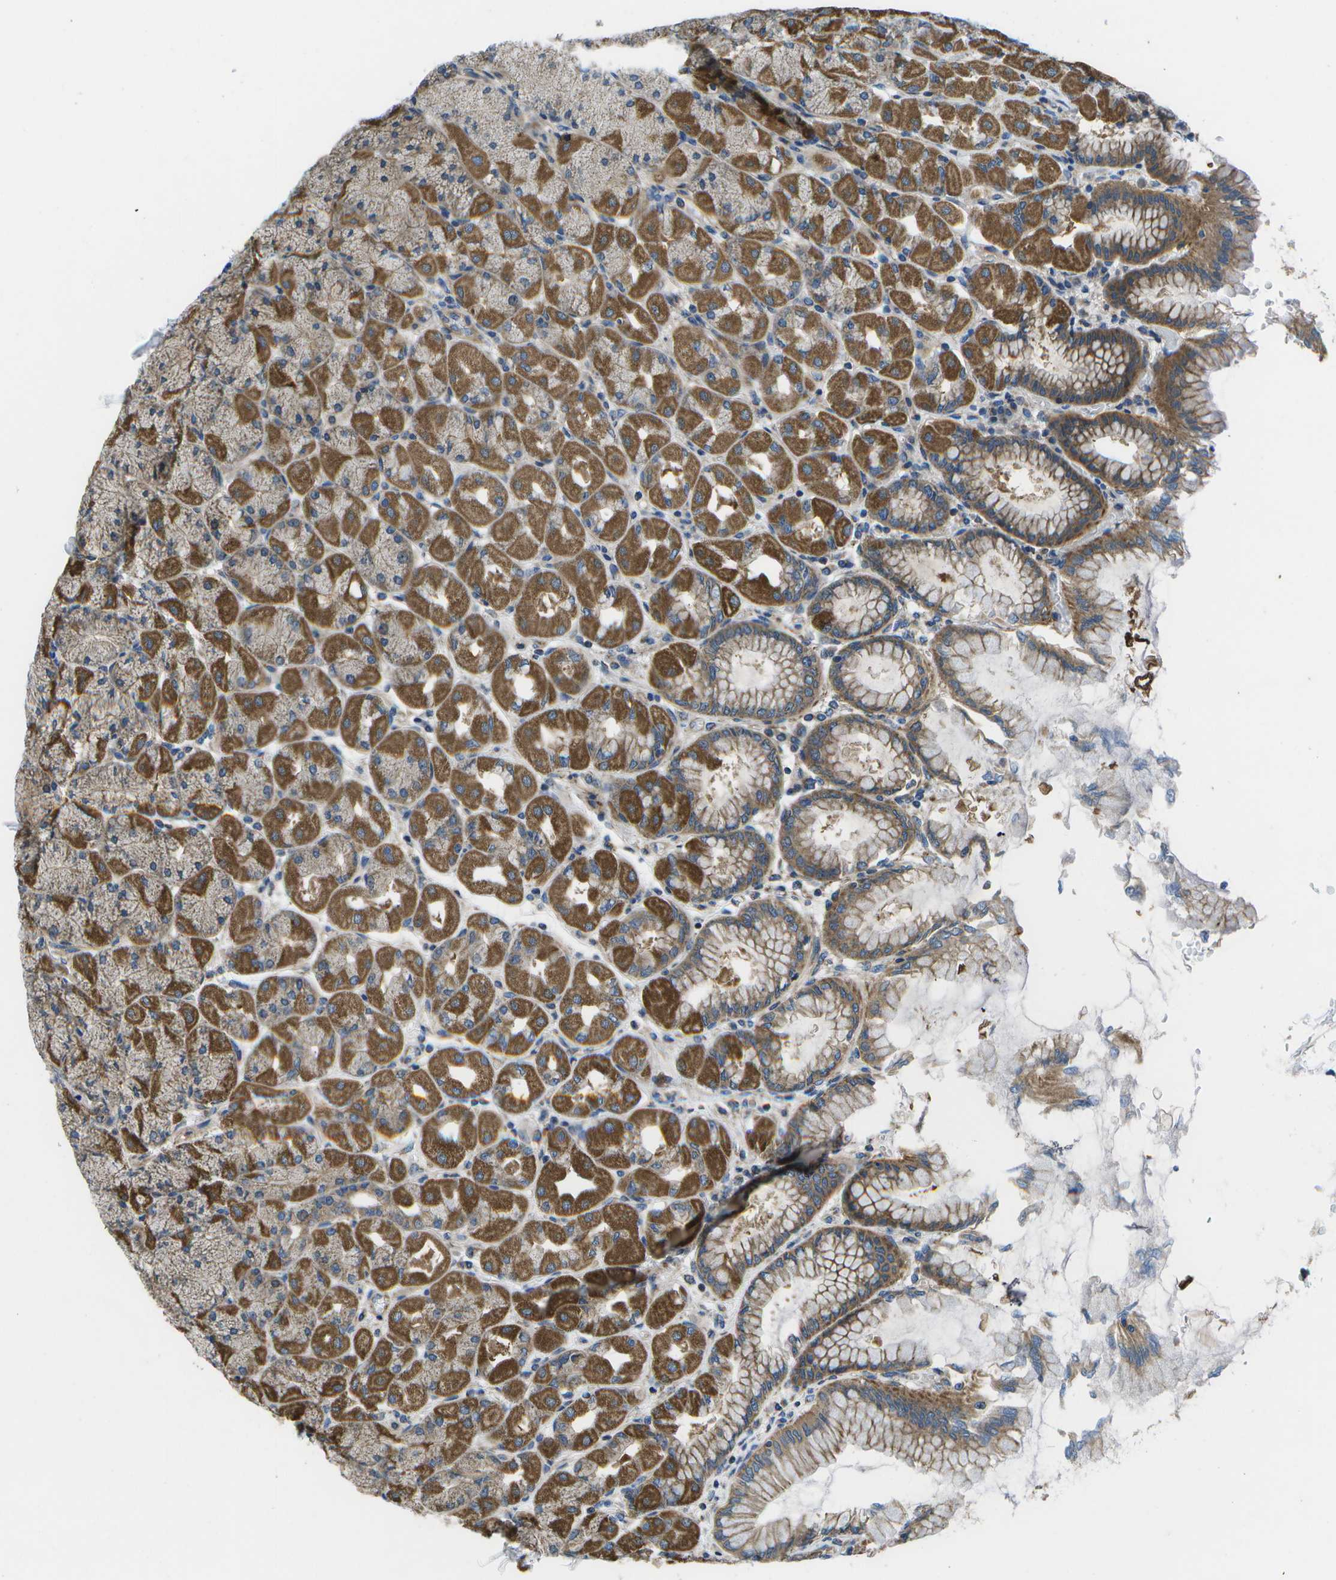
{"staining": {"intensity": "strong", "quantity": "25%-75%", "location": "cytoplasmic/membranous"}, "tissue": "stomach", "cell_type": "Glandular cells", "image_type": "normal", "snomed": [{"axis": "morphology", "description": "Normal tissue, NOS"}, {"axis": "topography", "description": "Stomach, upper"}], "caption": "An immunohistochemistry micrograph of unremarkable tissue is shown. Protein staining in brown shows strong cytoplasmic/membranous positivity in stomach within glandular cells. Nuclei are stained in blue.", "gene": "MVK", "patient": {"sex": "female", "age": 56}}